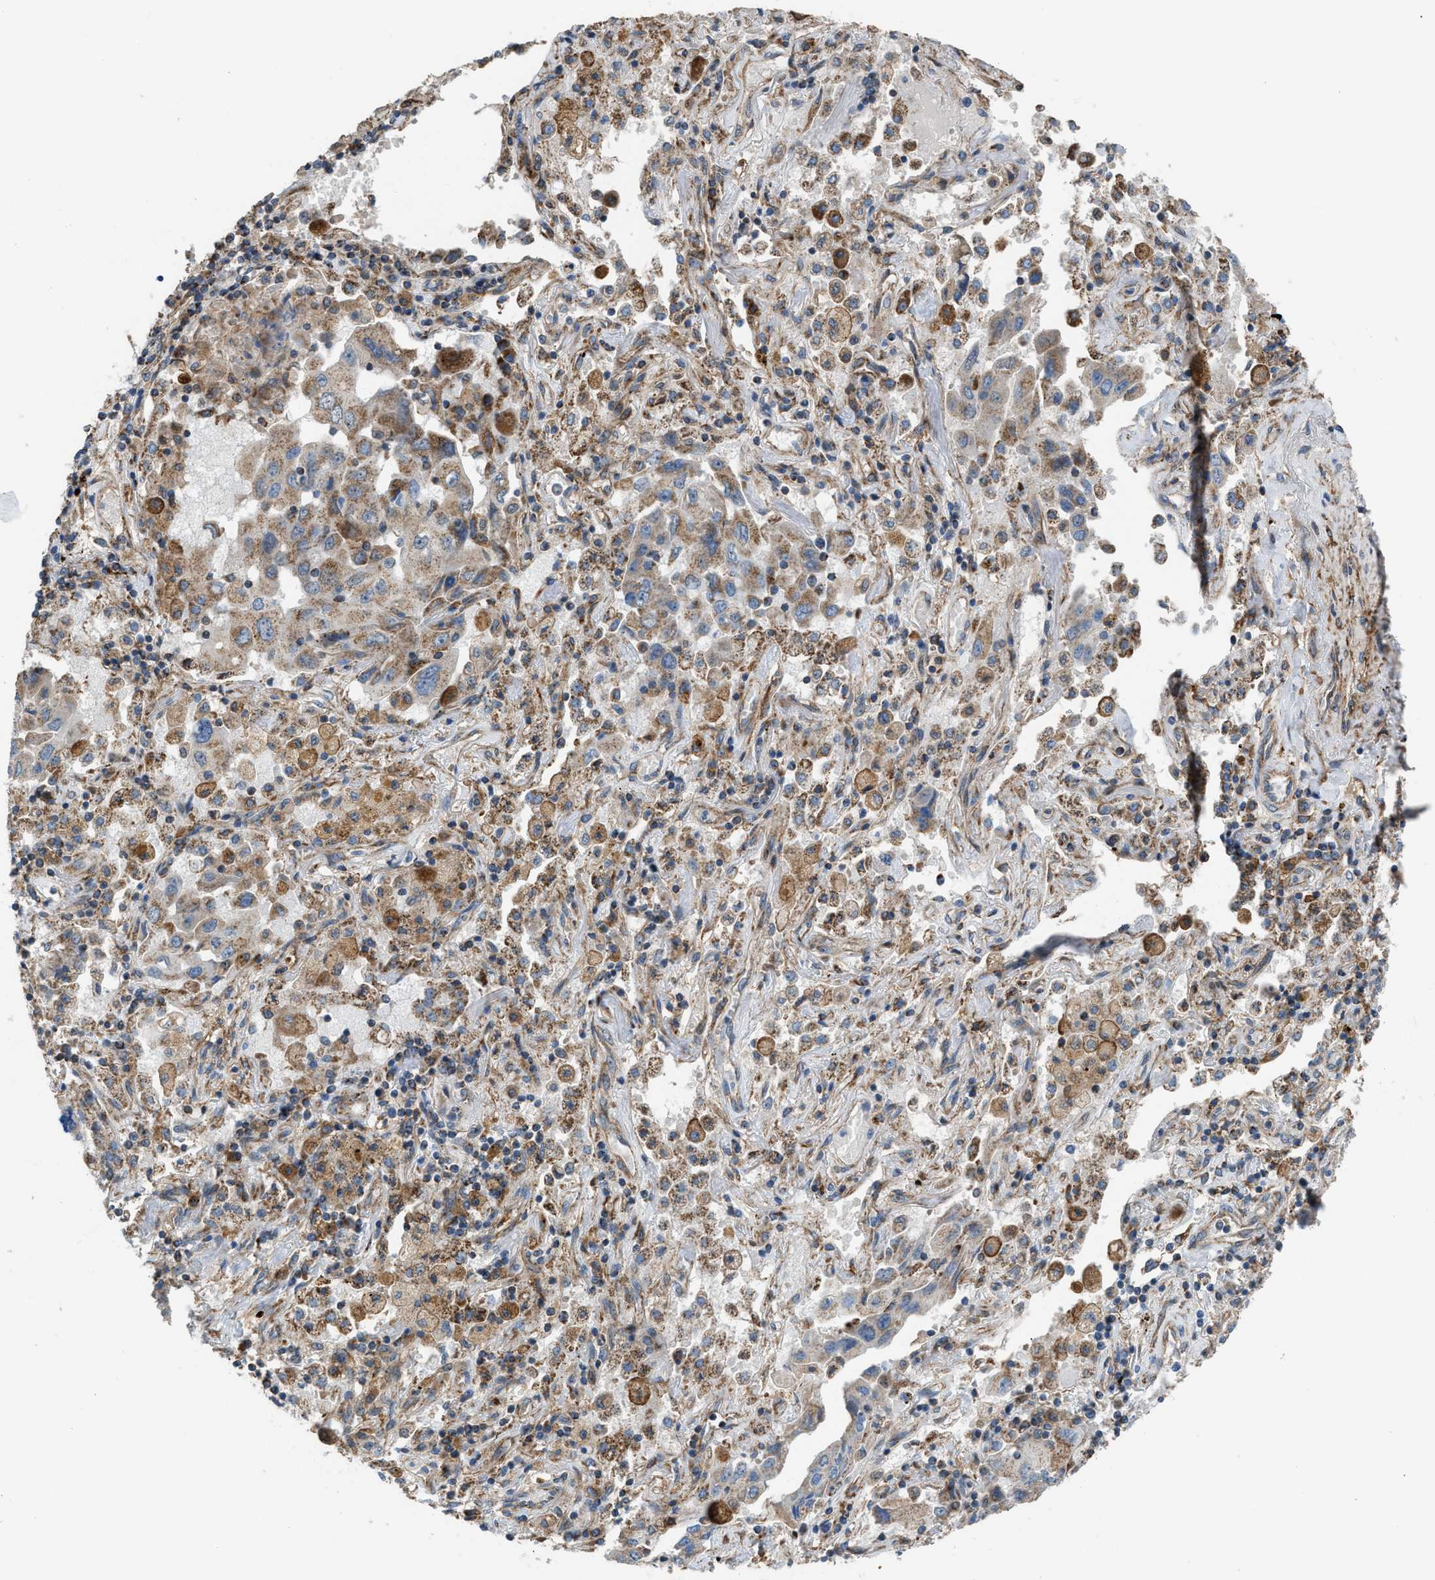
{"staining": {"intensity": "weak", "quantity": ">75%", "location": "cytoplasmic/membranous"}, "tissue": "lung cancer", "cell_type": "Tumor cells", "image_type": "cancer", "snomed": [{"axis": "morphology", "description": "Adenocarcinoma, NOS"}, {"axis": "topography", "description": "Lung"}], "caption": "A brown stain highlights weak cytoplasmic/membranous expression of a protein in adenocarcinoma (lung) tumor cells. Using DAB (brown) and hematoxylin (blue) stains, captured at high magnification using brightfield microscopy.", "gene": "SLC10A3", "patient": {"sex": "female", "age": 65}}